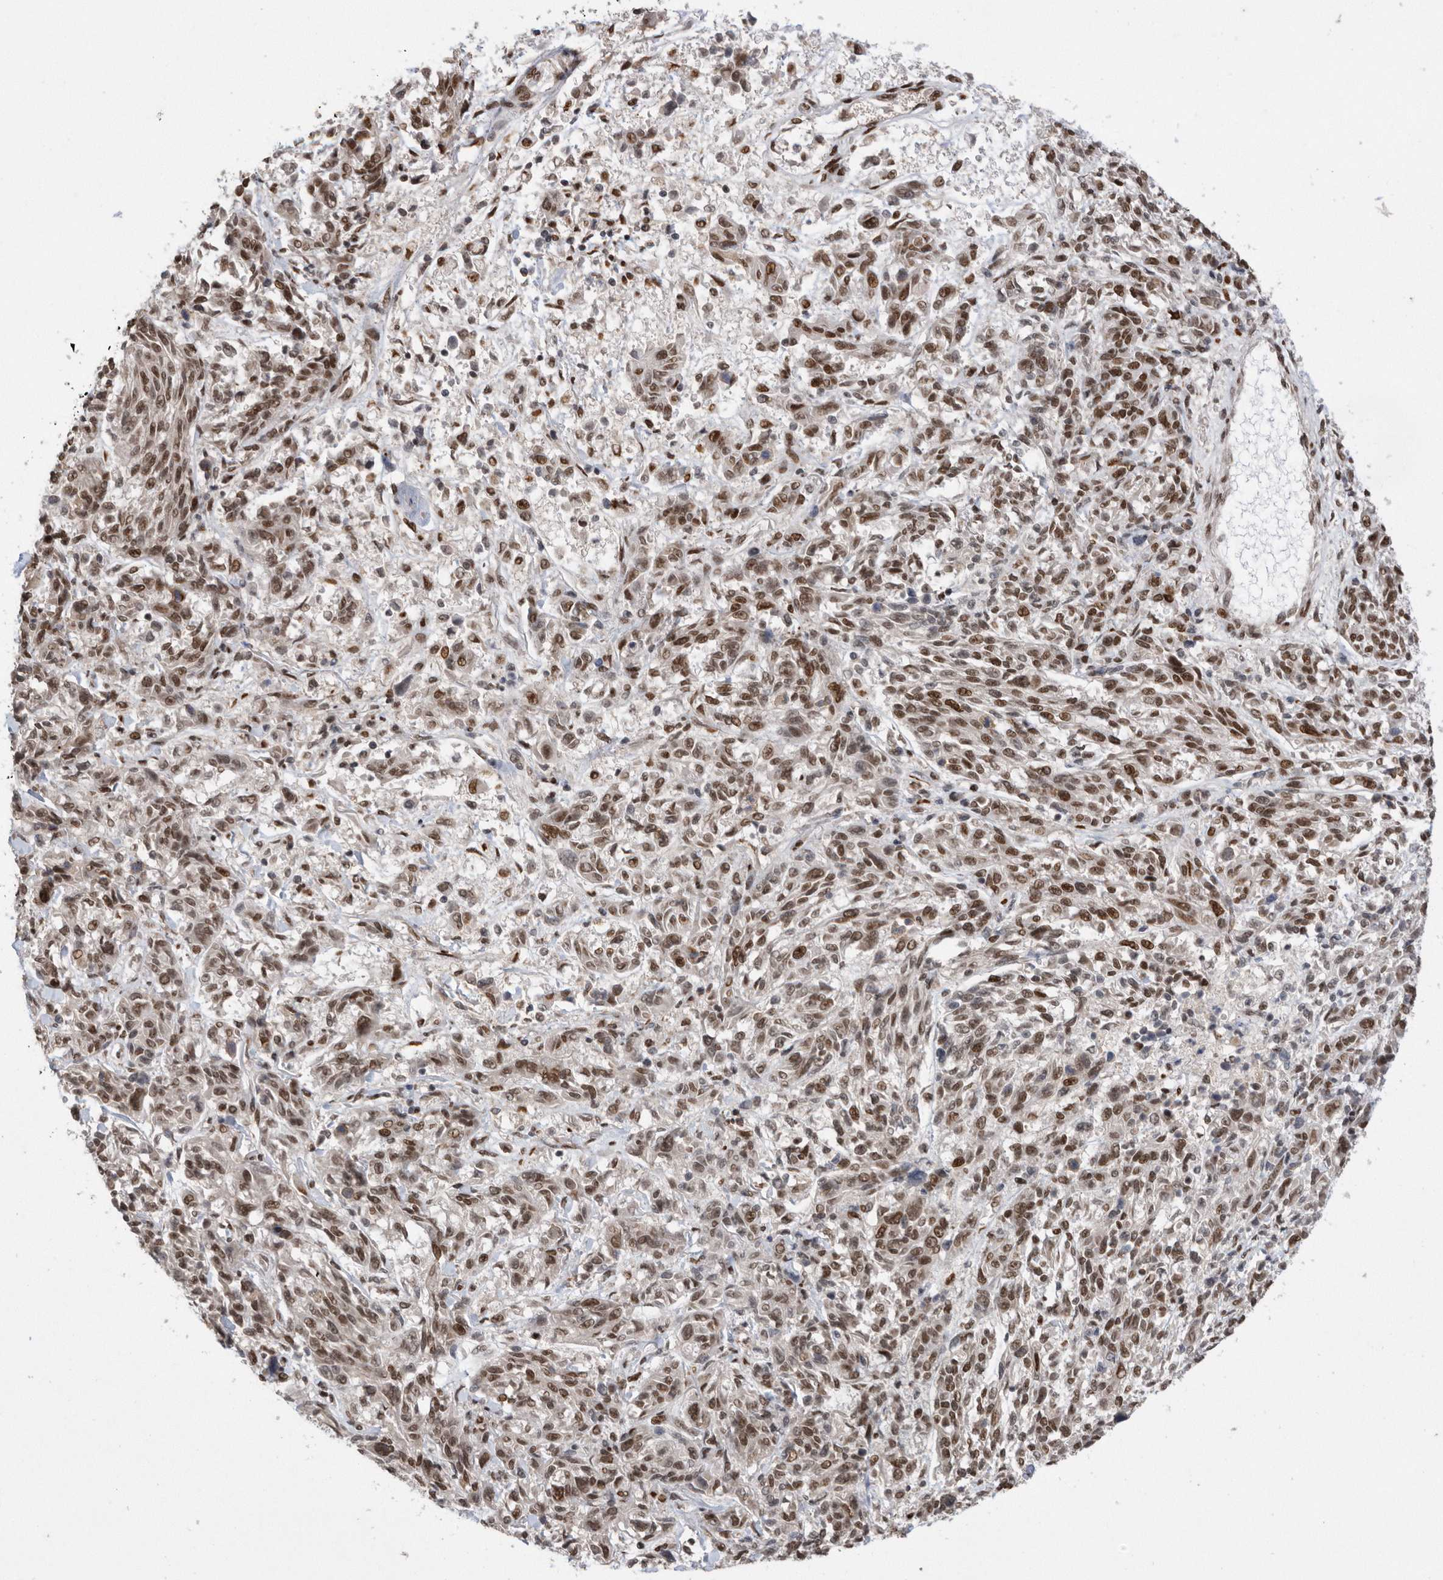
{"staining": {"intensity": "moderate", "quantity": ">75%", "location": "nuclear"}, "tissue": "melanoma", "cell_type": "Tumor cells", "image_type": "cancer", "snomed": [{"axis": "morphology", "description": "Malignant melanoma, NOS"}, {"axis": "topography", "description": "Skin"}], "caption": "Malignant melanoma stained for a protein reveals moderate nuclear positivity in tumor cells.", "gene": "TDRD3", "patient": {"sex": "male", "age": 53}}